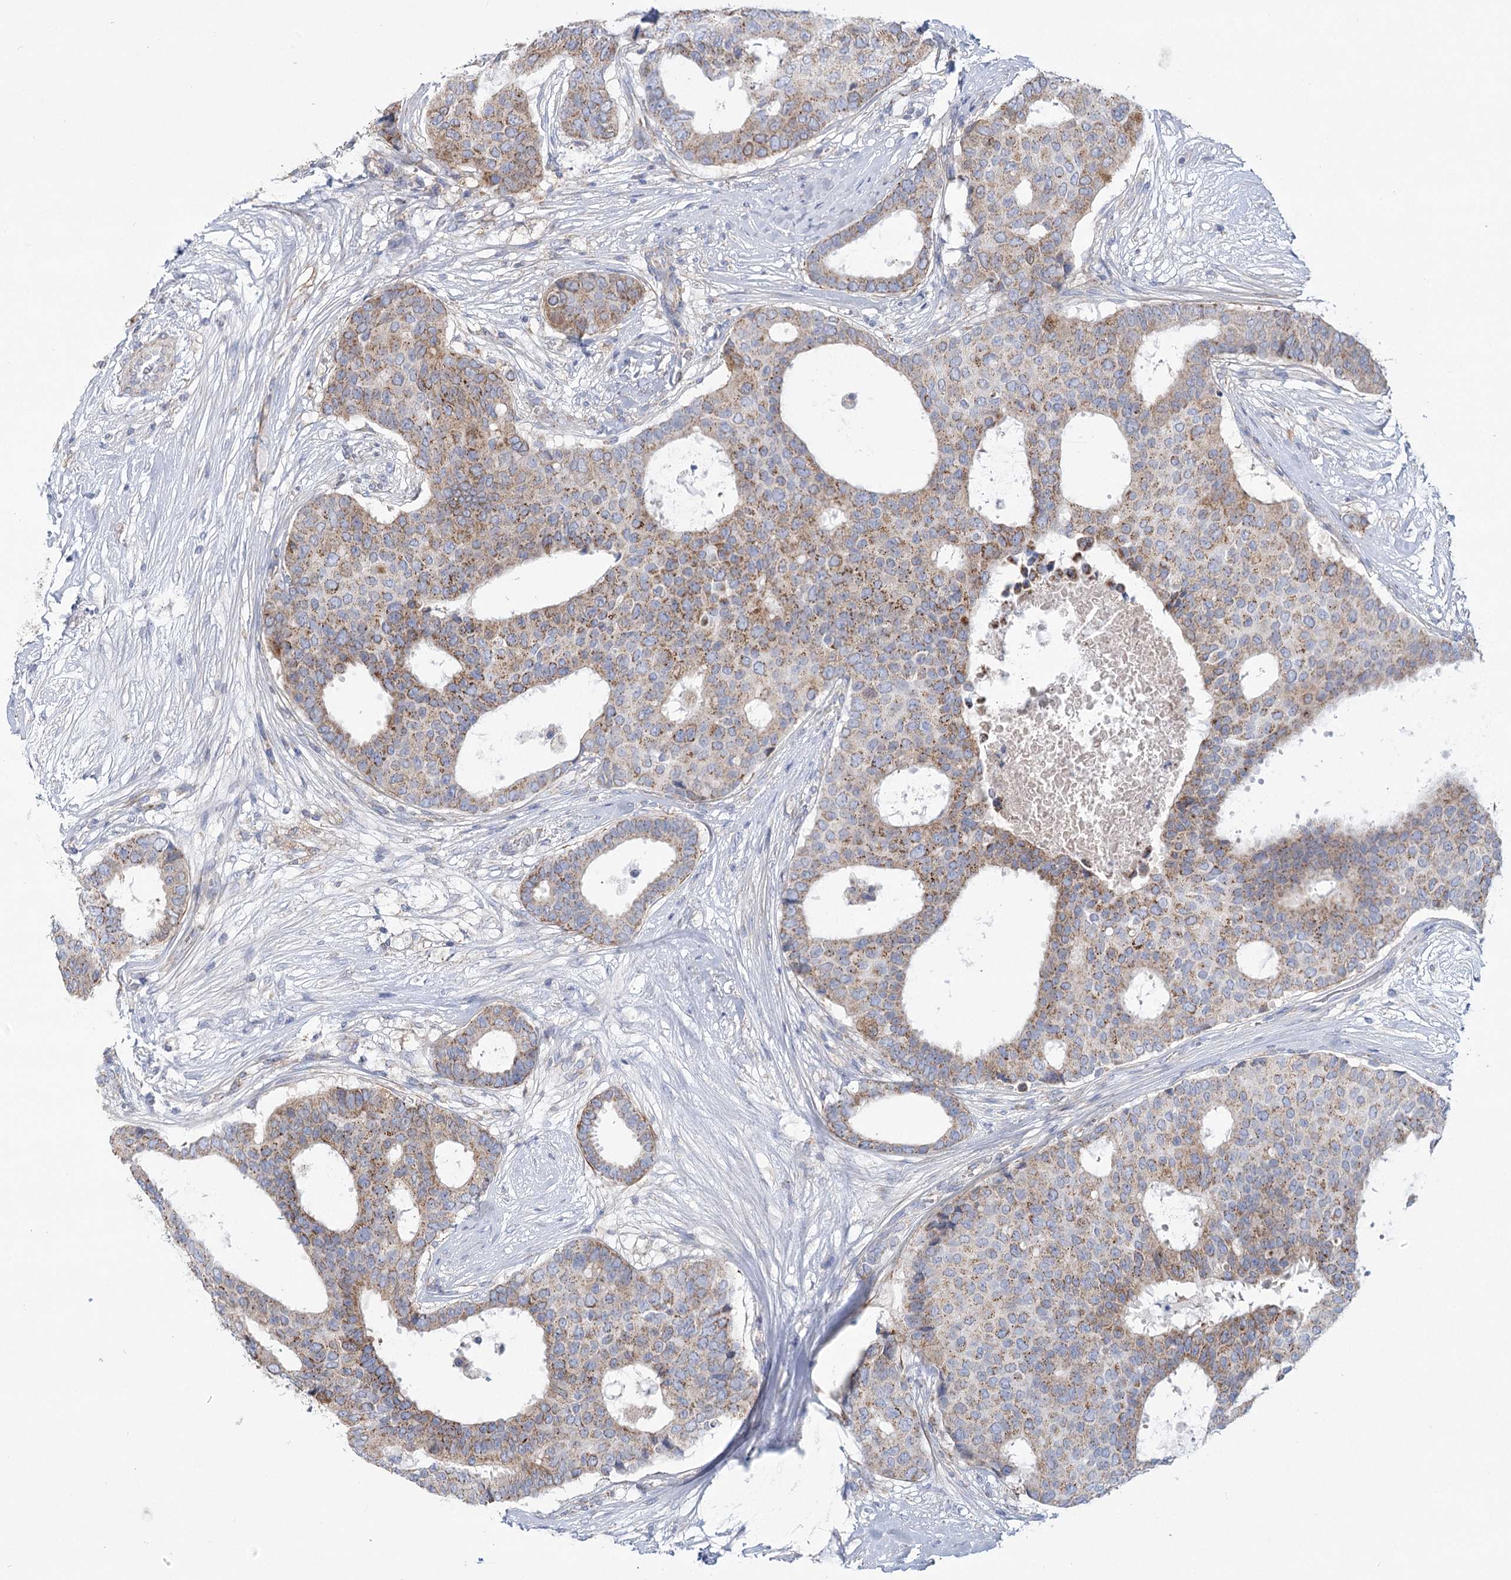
{"staining": {"intensity": "moderate", "quantity": "25%-75%", "location": "cytoplasmic/membranous"}, "tissue": "breast cancer", "cell_type": "Tumor cells", "image_type": "cancer", "snomed": [{"axis": "morphology", "description": "Duct carcinoma"}, {"axis": "topography", "description": "Breast"}], "caption": "Breast cancer stained for a protein (brown) displays moderate cytoplasmic/membranous positive positivity in approximately 25%-75% of tumor cells.", "gene": "SNX7", "patient": {"sex": "female", "age": 75}}